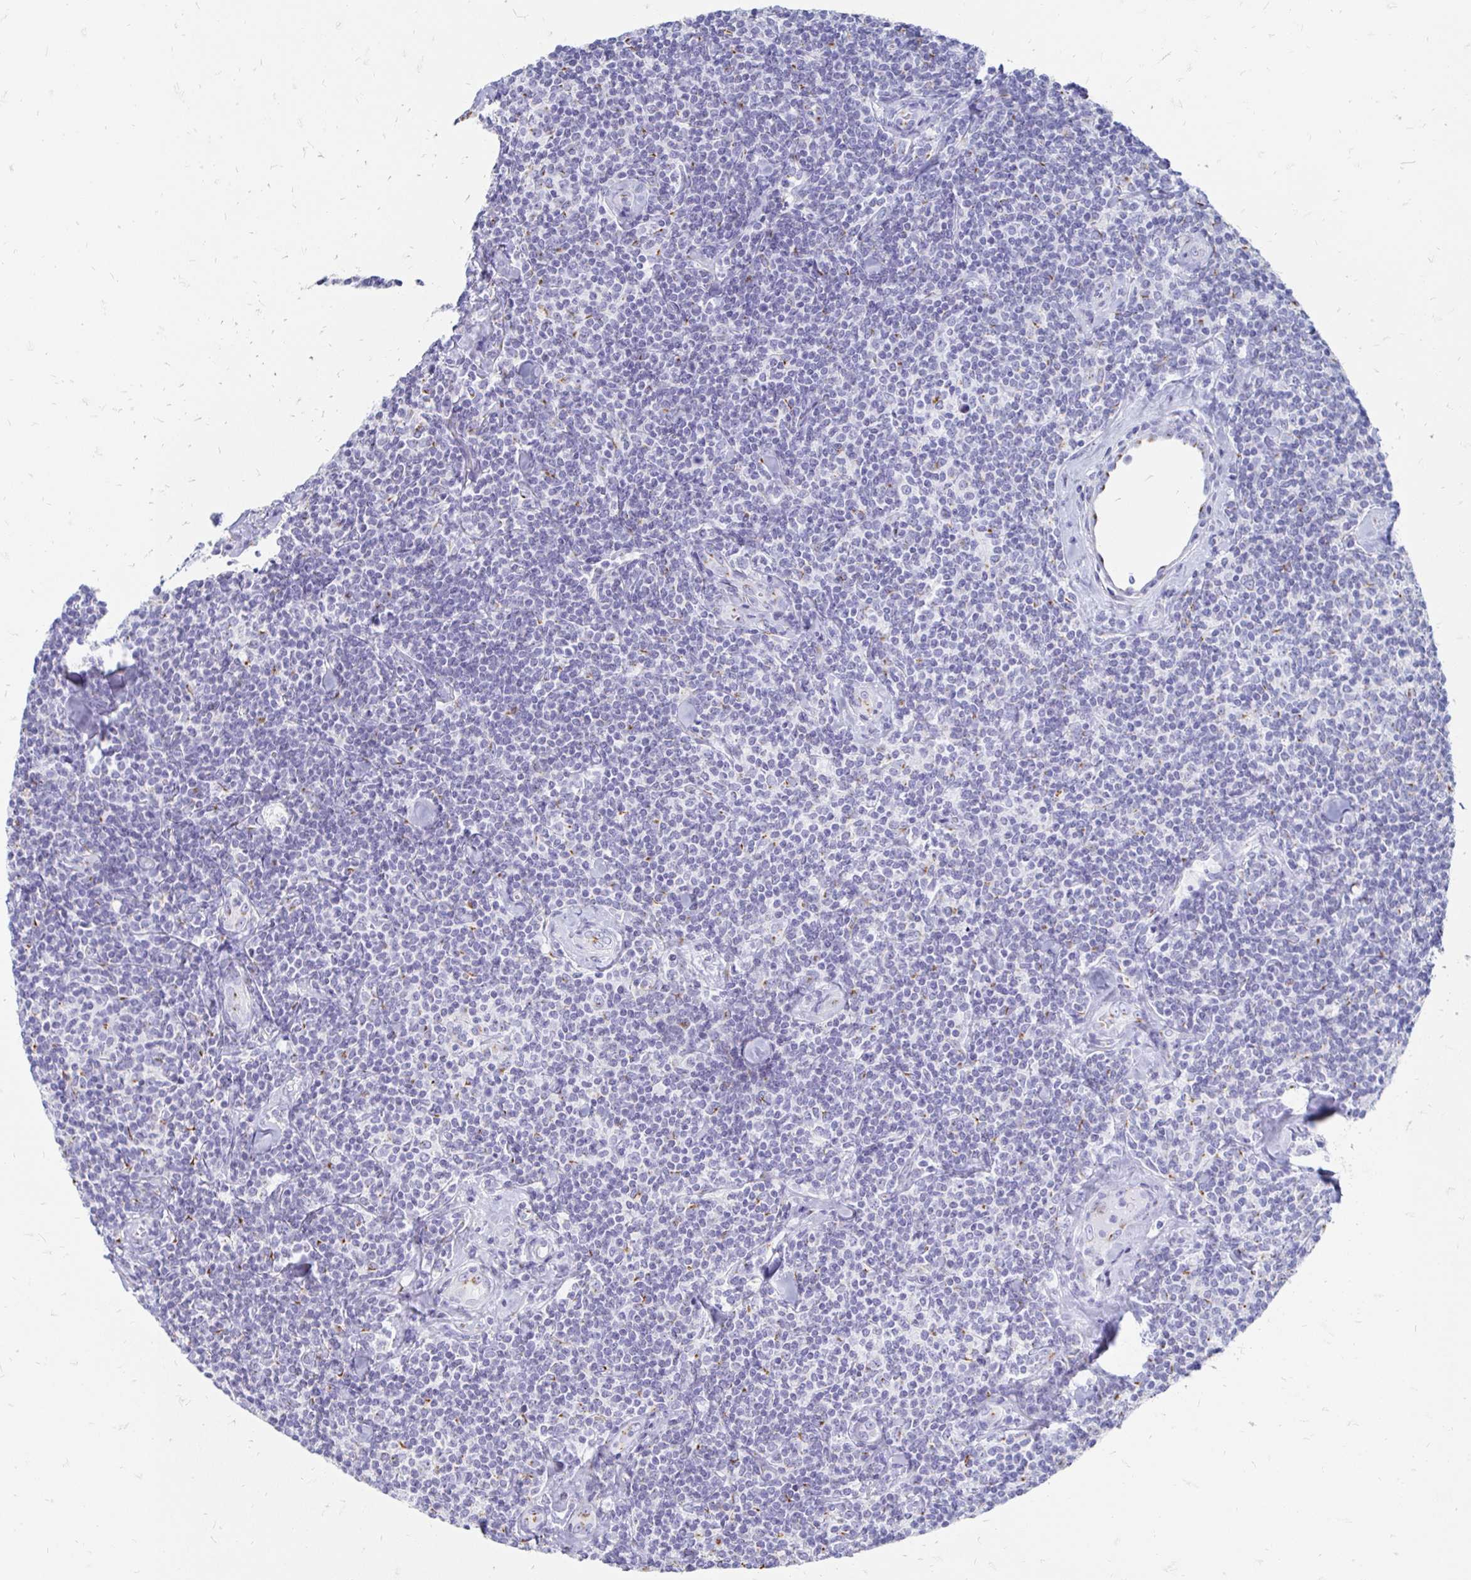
{"staining": {"intensity": "negative", "quantity": "none", "location": "none"}, "tissue": "lymphoma", "cell_type": "Tumor cells", "image_type": "cancer", "snomed": [{"axis": "morphology", "description": "Malignant lymphoma, non-Hodgkin's type, Low grade"}, {"axis": "topography", "description": "Lymph node"}], "caption": "This is a photomicrograph of immunohistochemistry (IHC) staining of lymphoma, which shows no expression in tumor cells.", "gene": "PAGE4", "patient": {"sex": "female", "age": 56}}